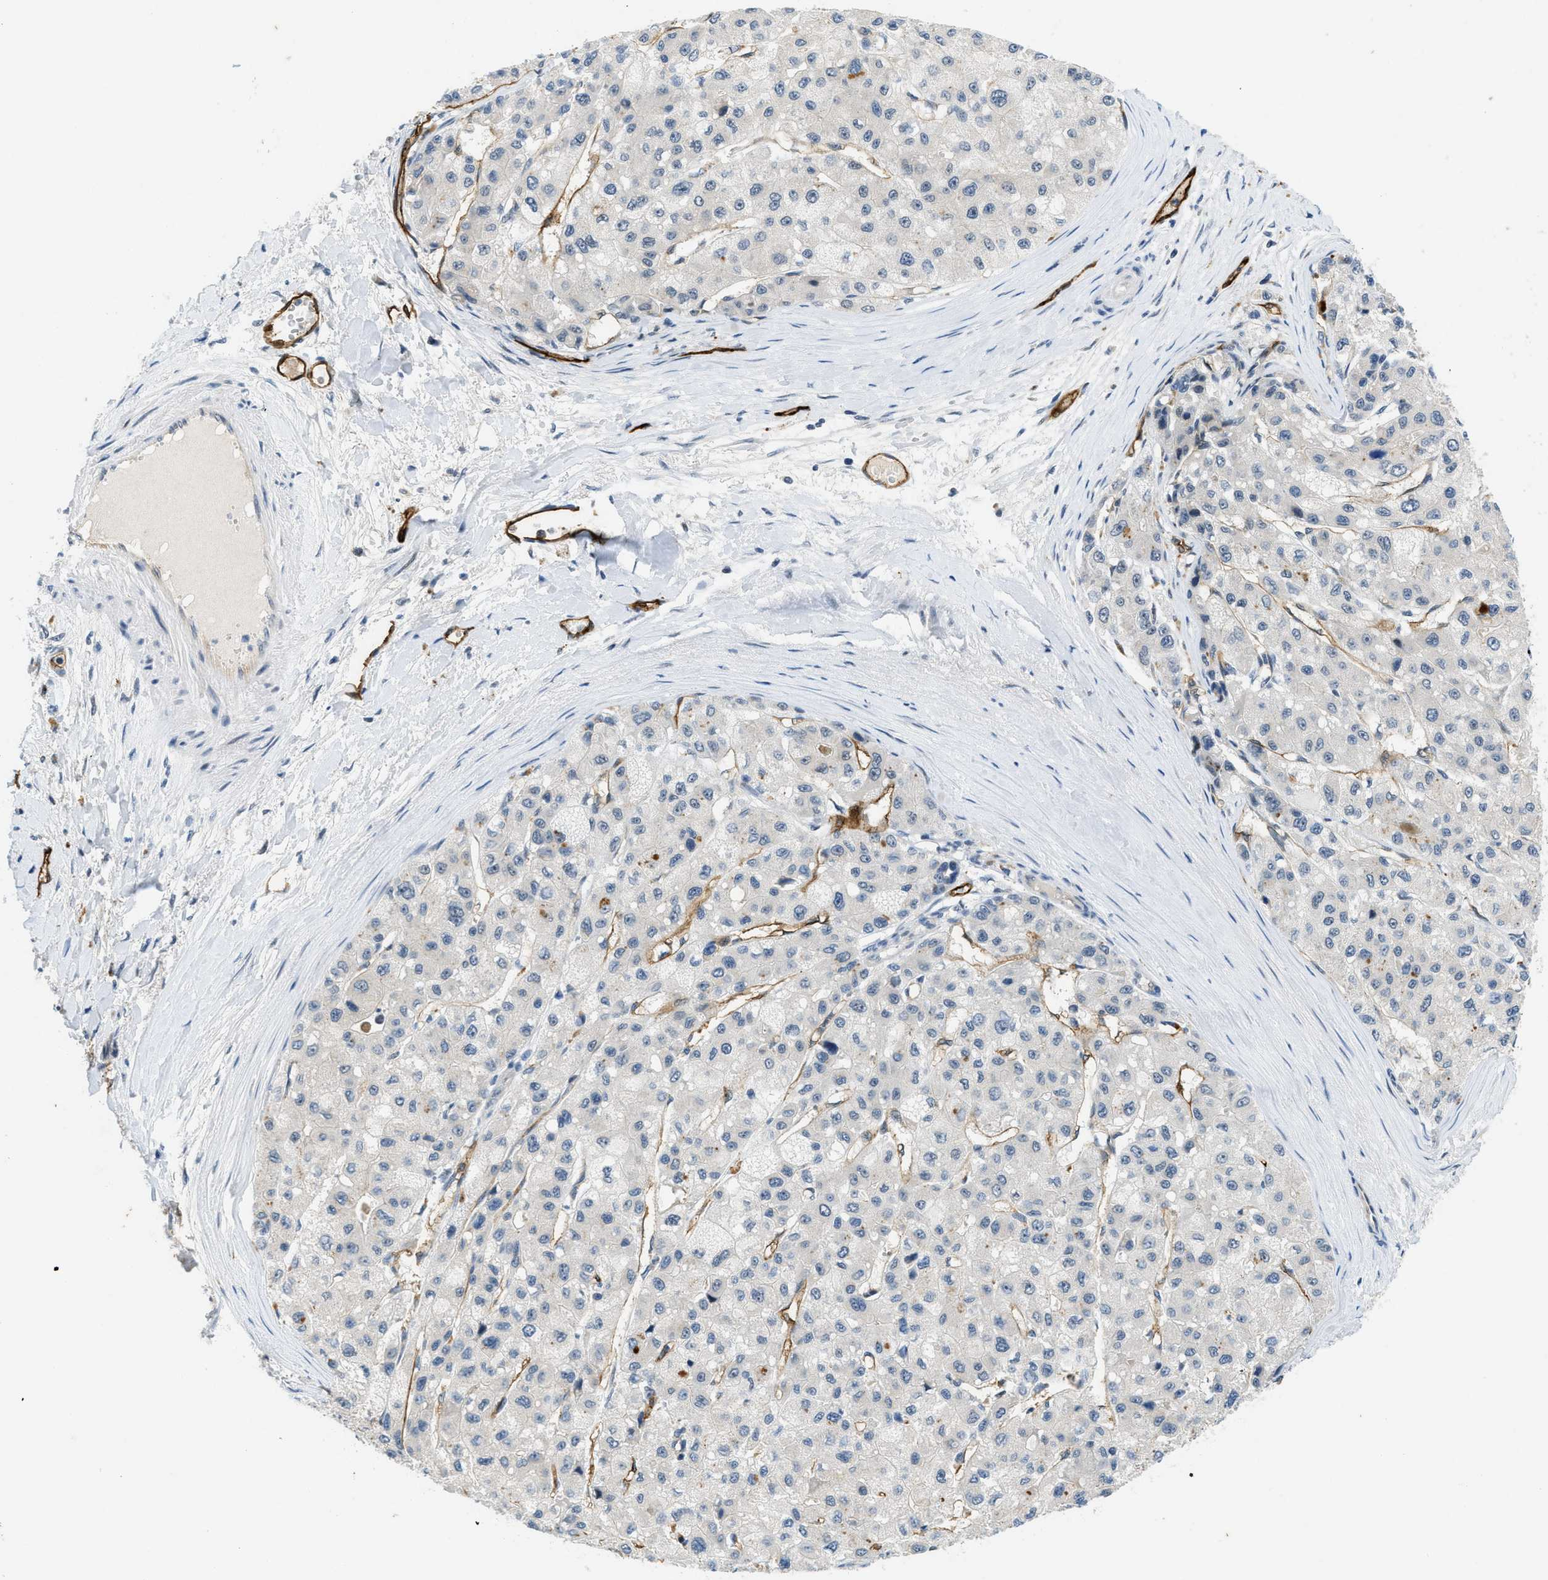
{"staining": {"intensity": "negative", "quantity": "none", "location": "none"}, "tissue": "liver cancer", "cell_type": "Tumor cells", "image_type": "cancer", "snomed": [{"axis": "morphology", "description": "Carcinoma, Hepatocellular, NOS"}, {"axis": "topography", "description": "Liver"}], "caption": "High power microscopy micrograph of an immunohistochemistry photomicrograph of liver cancer, revealing no significant expression in tumor cells.", "gene": "SLCO2A1", "patient": {"sex": "male", "age": 80}}